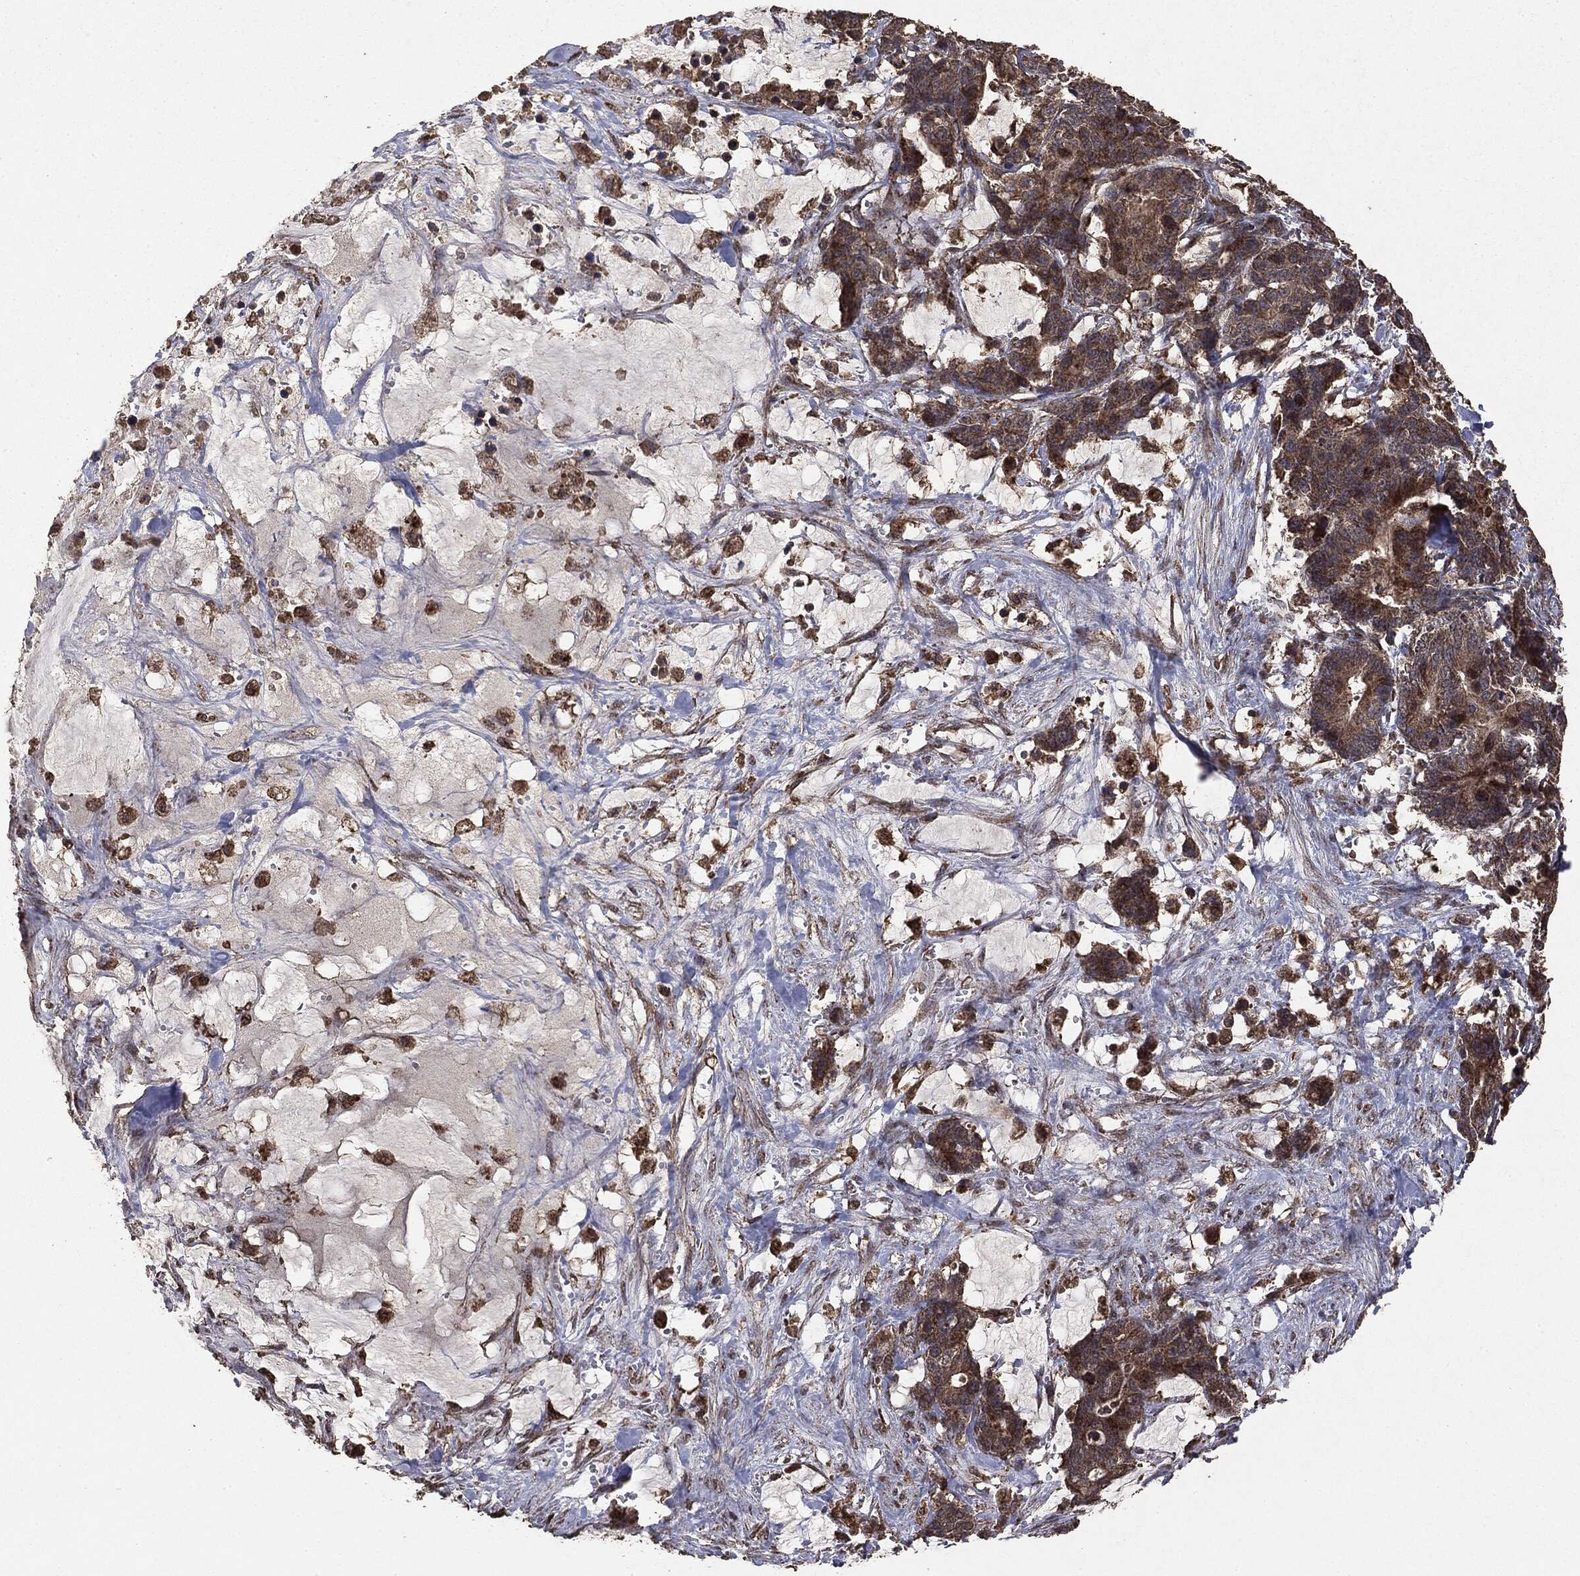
{"staining": {"intensity": "moderate", "quantity": ">75%", "location": "cytoplasmic/membranous"}, "tissue": "stomach cancer", "cell_type": "Tumor cells", "image_type": "cancer", "snomed": [{"axis": "morphology", "description": "Normal tissue, NOS"}, {"axis": "morphology", "description": "Adenocarcinoma, NOS"}, {"axis": "topography", "description": "Stomach"}], "caption": "Moderate cytoplasmic/membranous staining for a protein is present in approximately >75% of tumor cells of stomach cancer (adenocarcinoma) using IHC.", "gene": "MTOR", "patient": {"sex": "female", "age": 64}}